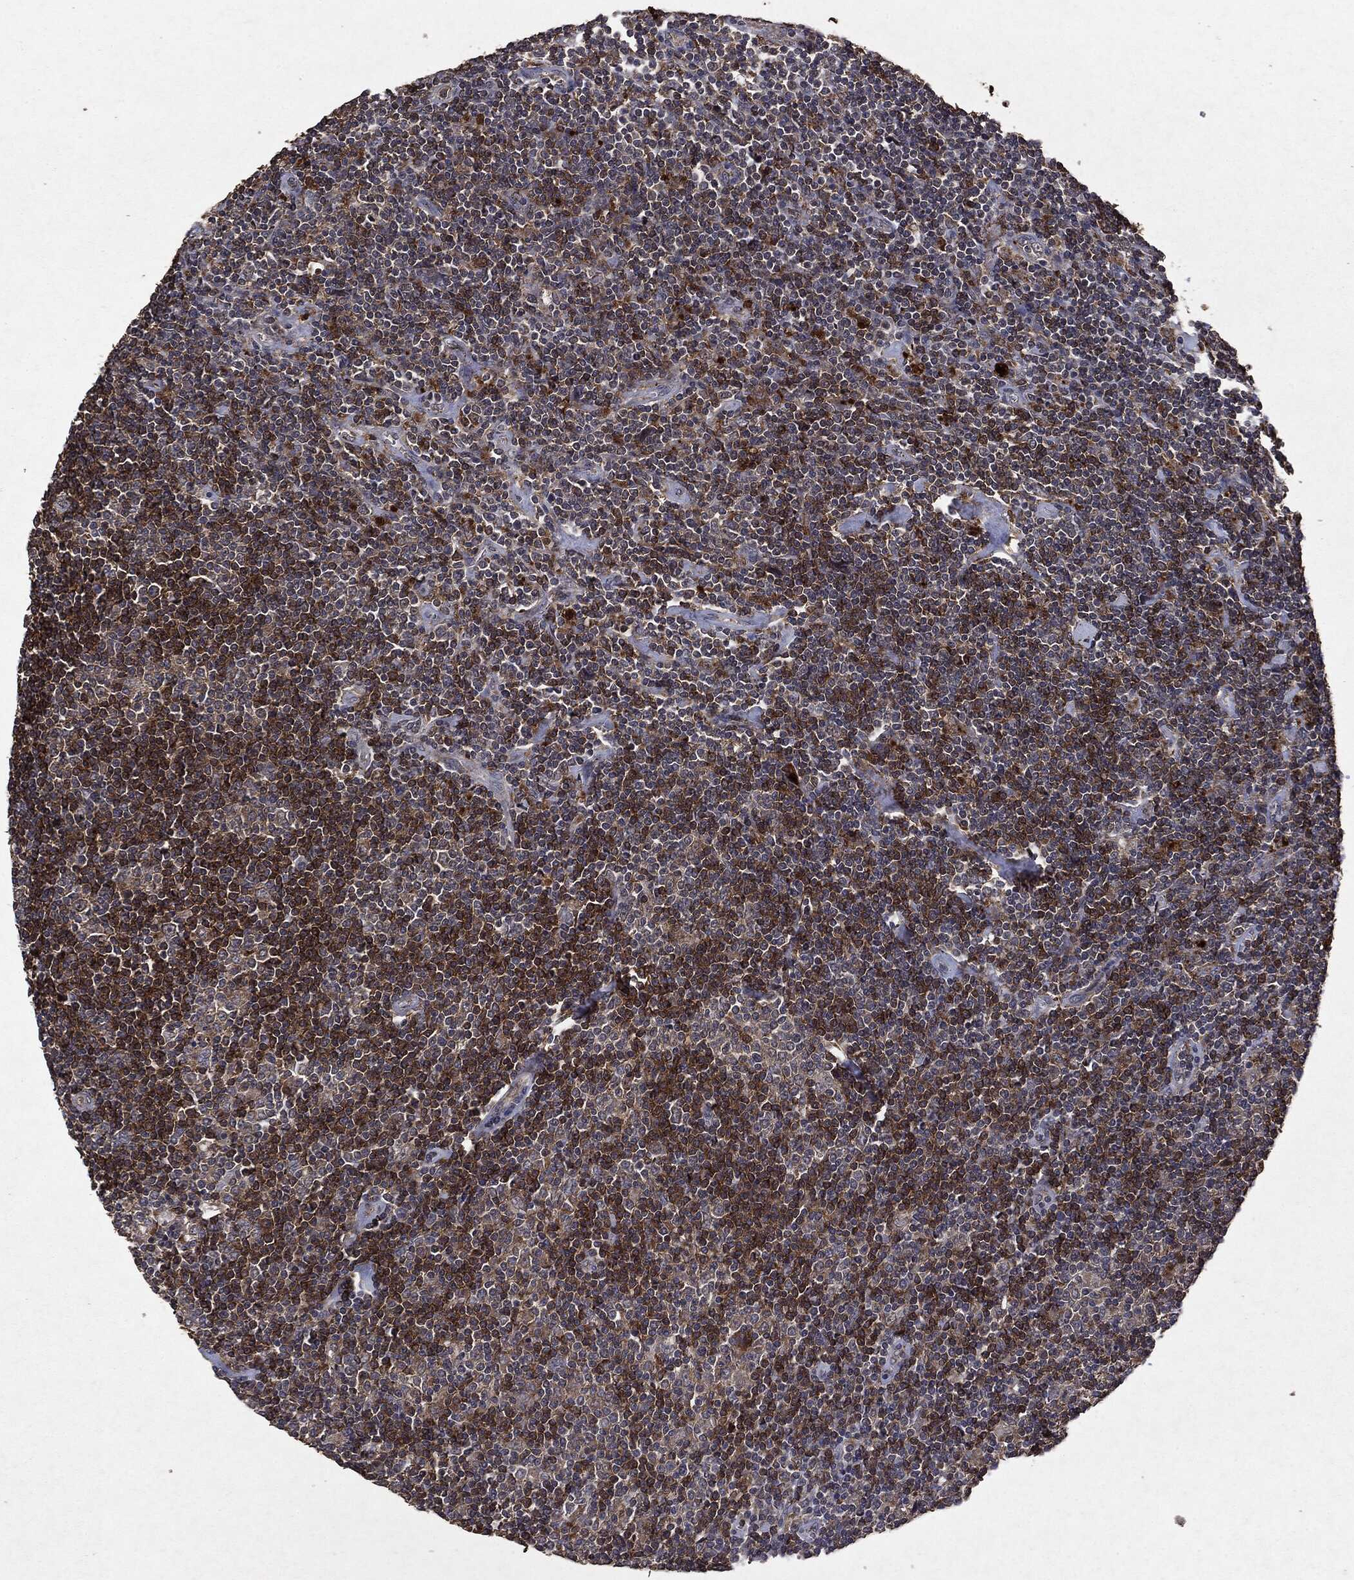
{"staining": {"intensity": "moderate", "quantity": ">75%", "location": "cytoplasmic/membranous"}, "tissue": "lymphoma", "cell_type": "Tumor cells", "image_type": "cancer", "snomed": [{"axis": "morphology", "description": "Hodgkin's disease, NOS"}, {"axis": "topography", "description": "Lymph node"}], "caption": "This photomicrograph shows IHC staining of Hodgkin's disease, with medium moderate cytoplasmic/membranous staining in about >75% of tumor cells.", "gene": "PTEN", "patient": {"sex": "male", "age": 40}}